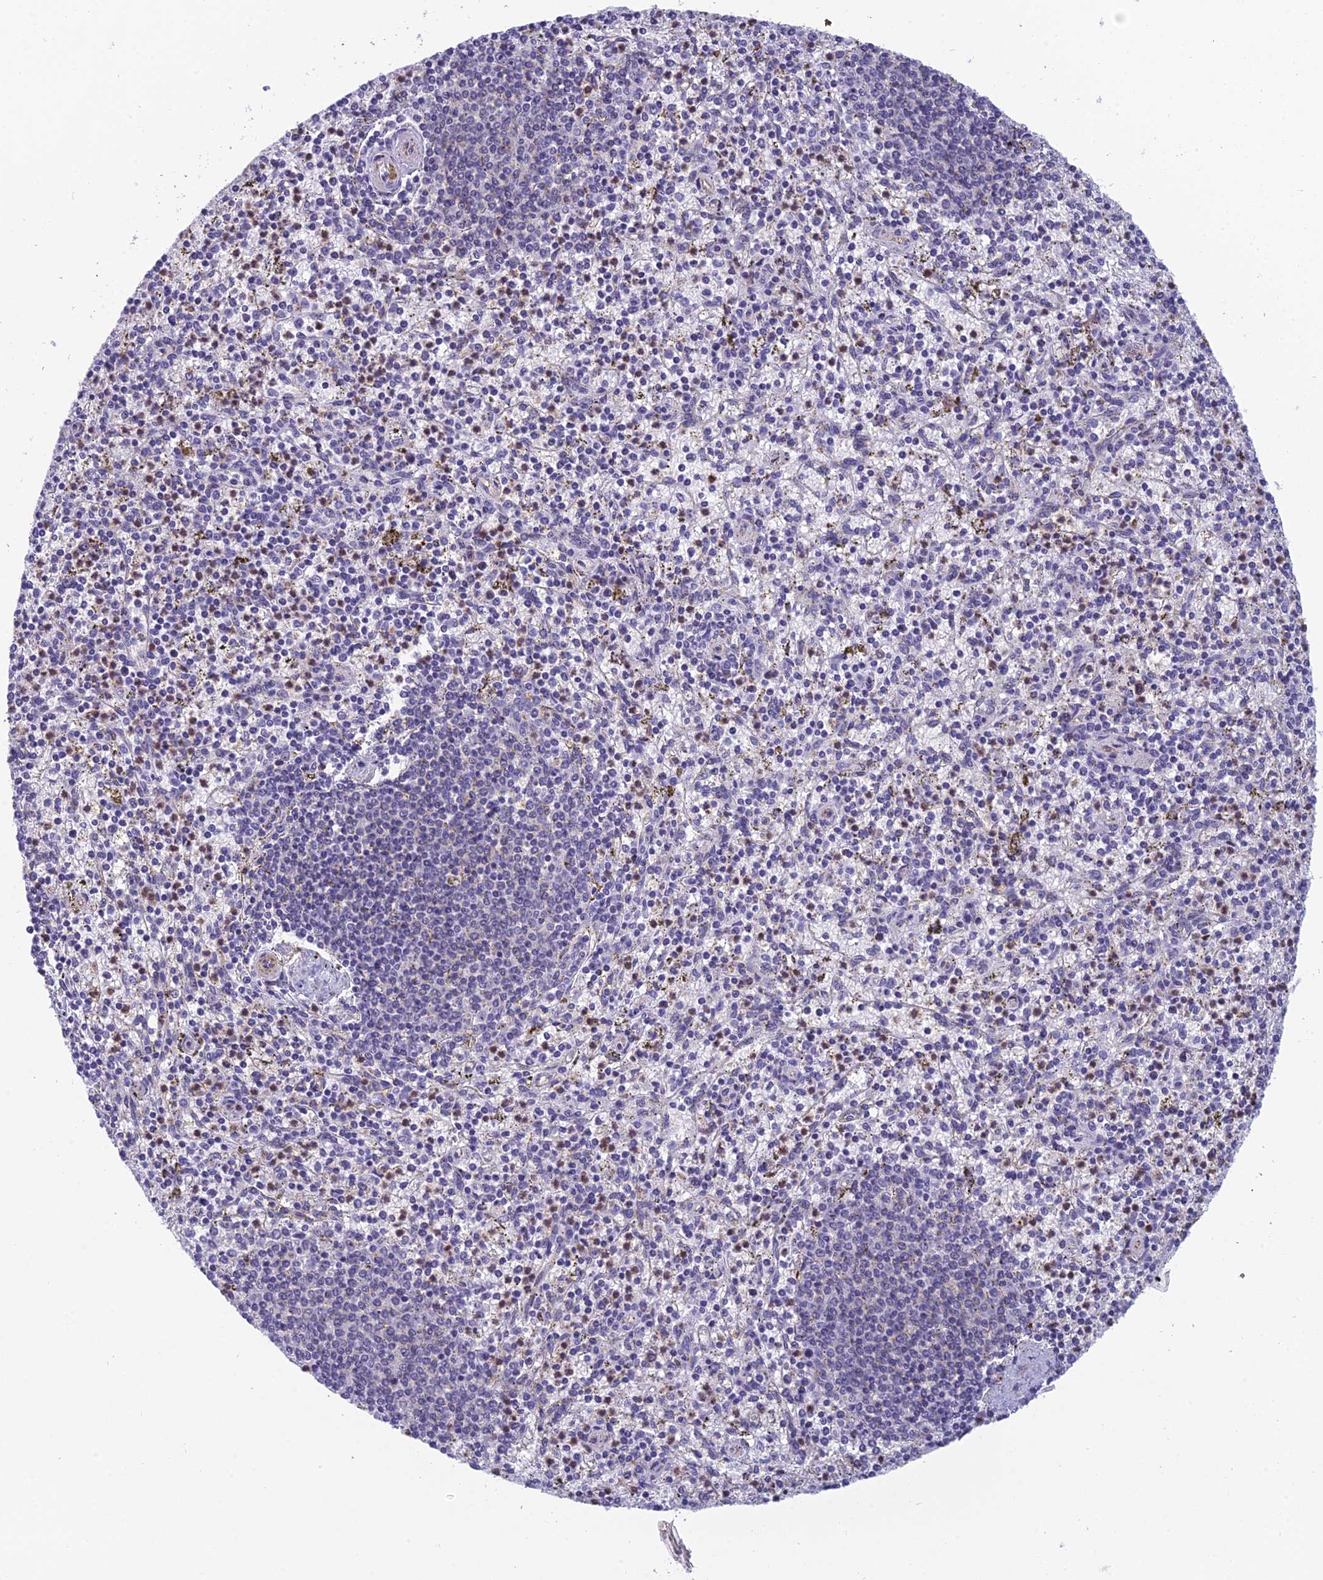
{"staining": {"intensity": "weak", "quantity": "<25%", "location": "cytoplasmic/membranous"}, "tissue": "spleen", "cell_type": "Cells in red pulp", "image_type": "normal", "snomed": [{"axis": "morphology", "description": "Normal tissue, NOS"}, {"axis": "topography", "description": "Spleen"}], "caption": "Protein analysis of benign spleen demonstrates no significant expression in cells in red pulp. The staining was performed using DAB to visualize the protein expression in brown, while the nuclei were stained in blue with hematoxylin (Magnification: 20x).", "gene": "NOC2L", "patient": {"sex": "male", "age": 72}}